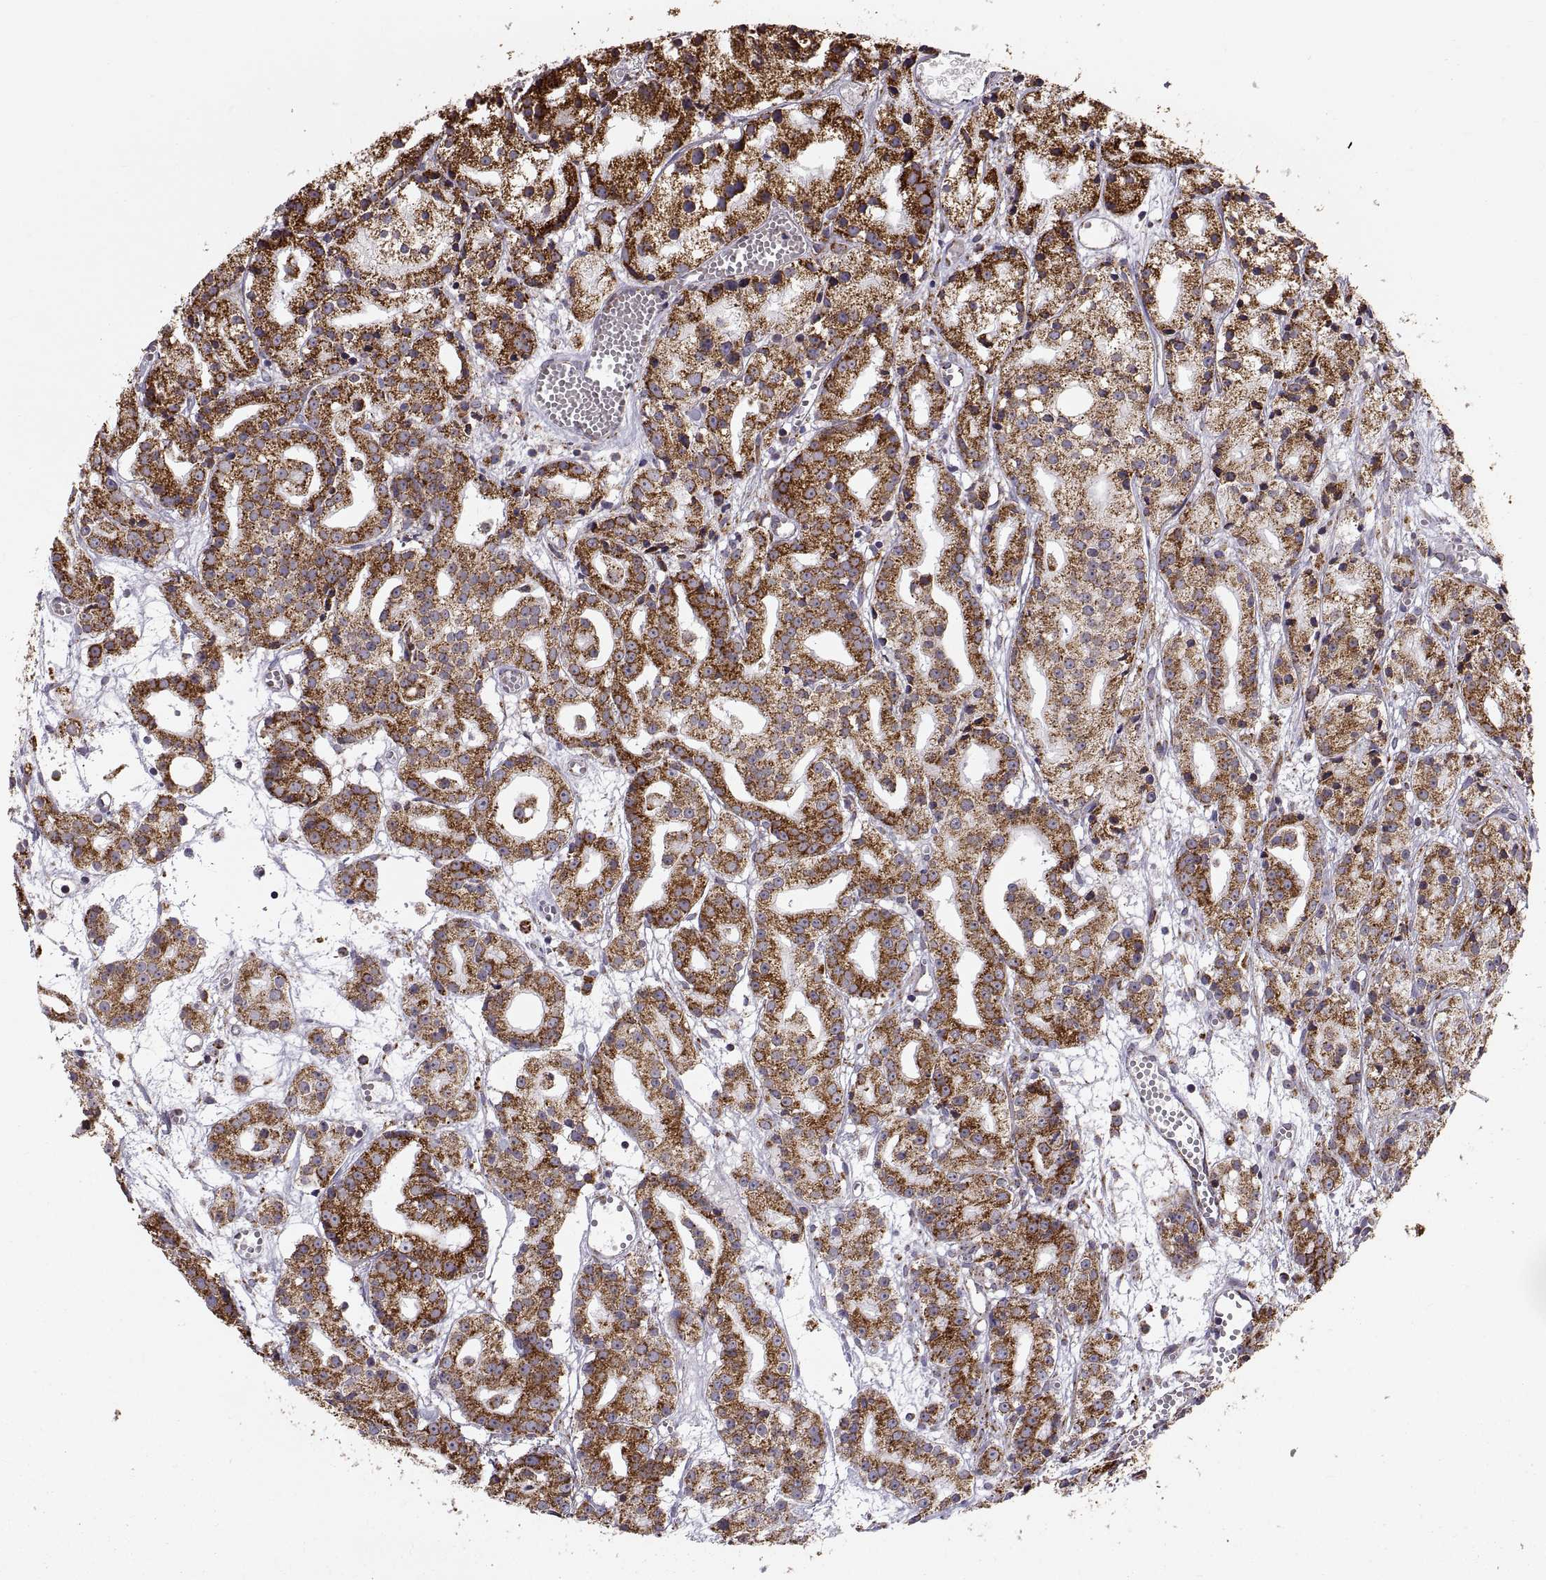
{"staining": {"intensity": "strong", "quantity": ">75%", "location": "cytoplasmic/membranous"}, "tissue": "prostate cancer", "cell_type": "Tumor cells", "image_type": "cancer", "snomed": [{"axis": "morphology", "description": "Adenocarcinoma, Medium grade"}, {"axis": "topography", "description": "Prostate"}], "caption": "About >75% of tumor cells in human prostate cancer display strong cytoplasmic/membranous protein positivity as visualized by brown immunohistochemical staining.", "gene": "ARSD", "patient": {"sex": "male", "age": 74}}